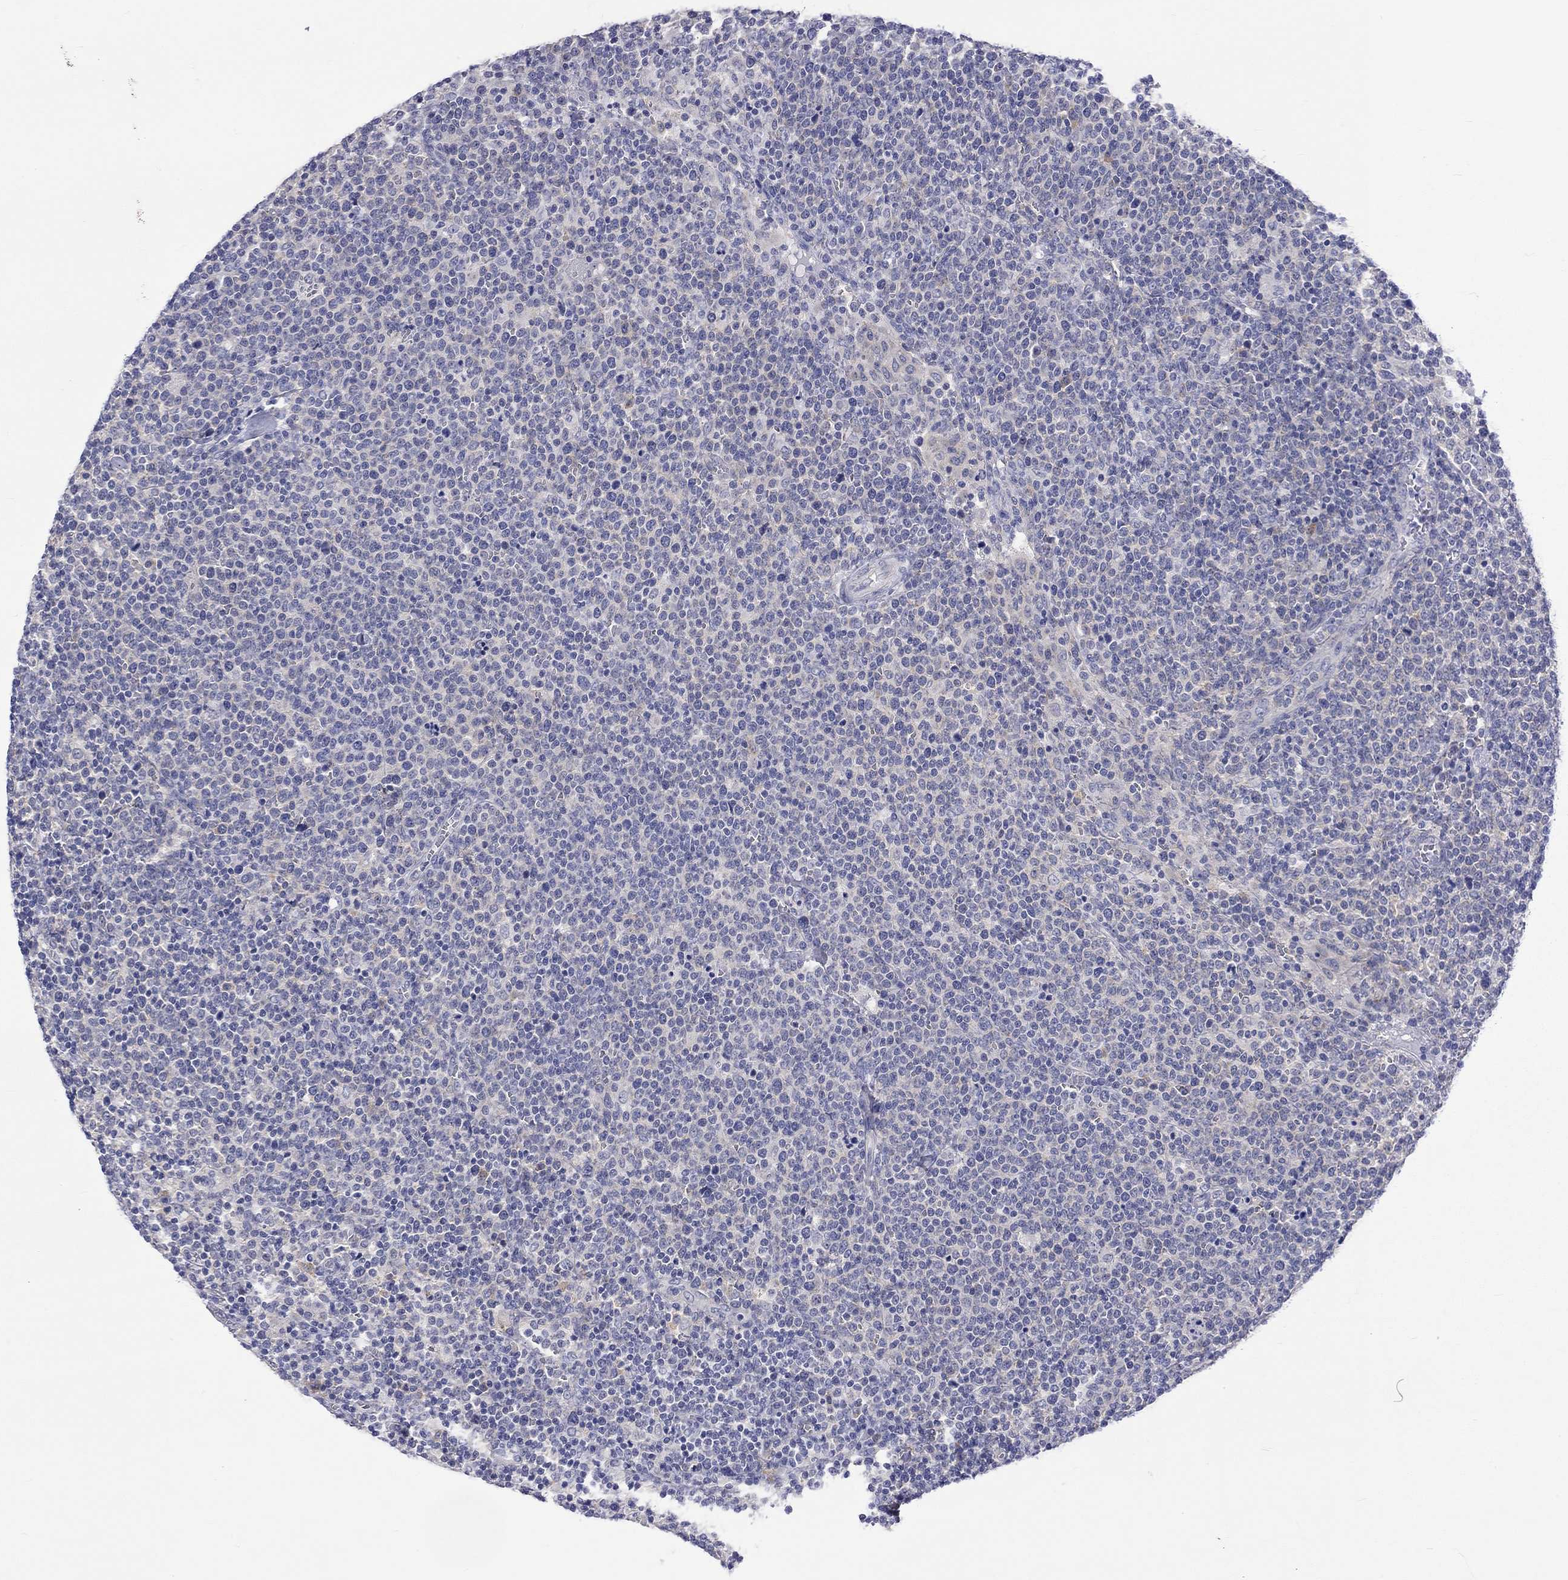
{"staining": {"intensity": "negative", "quantity": "none", "location": "none"}, "tissue": "lymphoma", "cell_type": "Tumor cells", "image_type": "cancer", "snomed": [{"axis": "morphology", "description": "Malignant lymphoma, non-Hodgkin's type, High grade"}, {"axis": "topography", "description": "Lymph node"}], "caption": "High-grade malignant lymphoma, non-Hodgkin's type was stained to show a protein in brown. There is no significant expression in tumor cells.", "gene": "CERS1", "patient": {"sex": "male", "age": 61}}